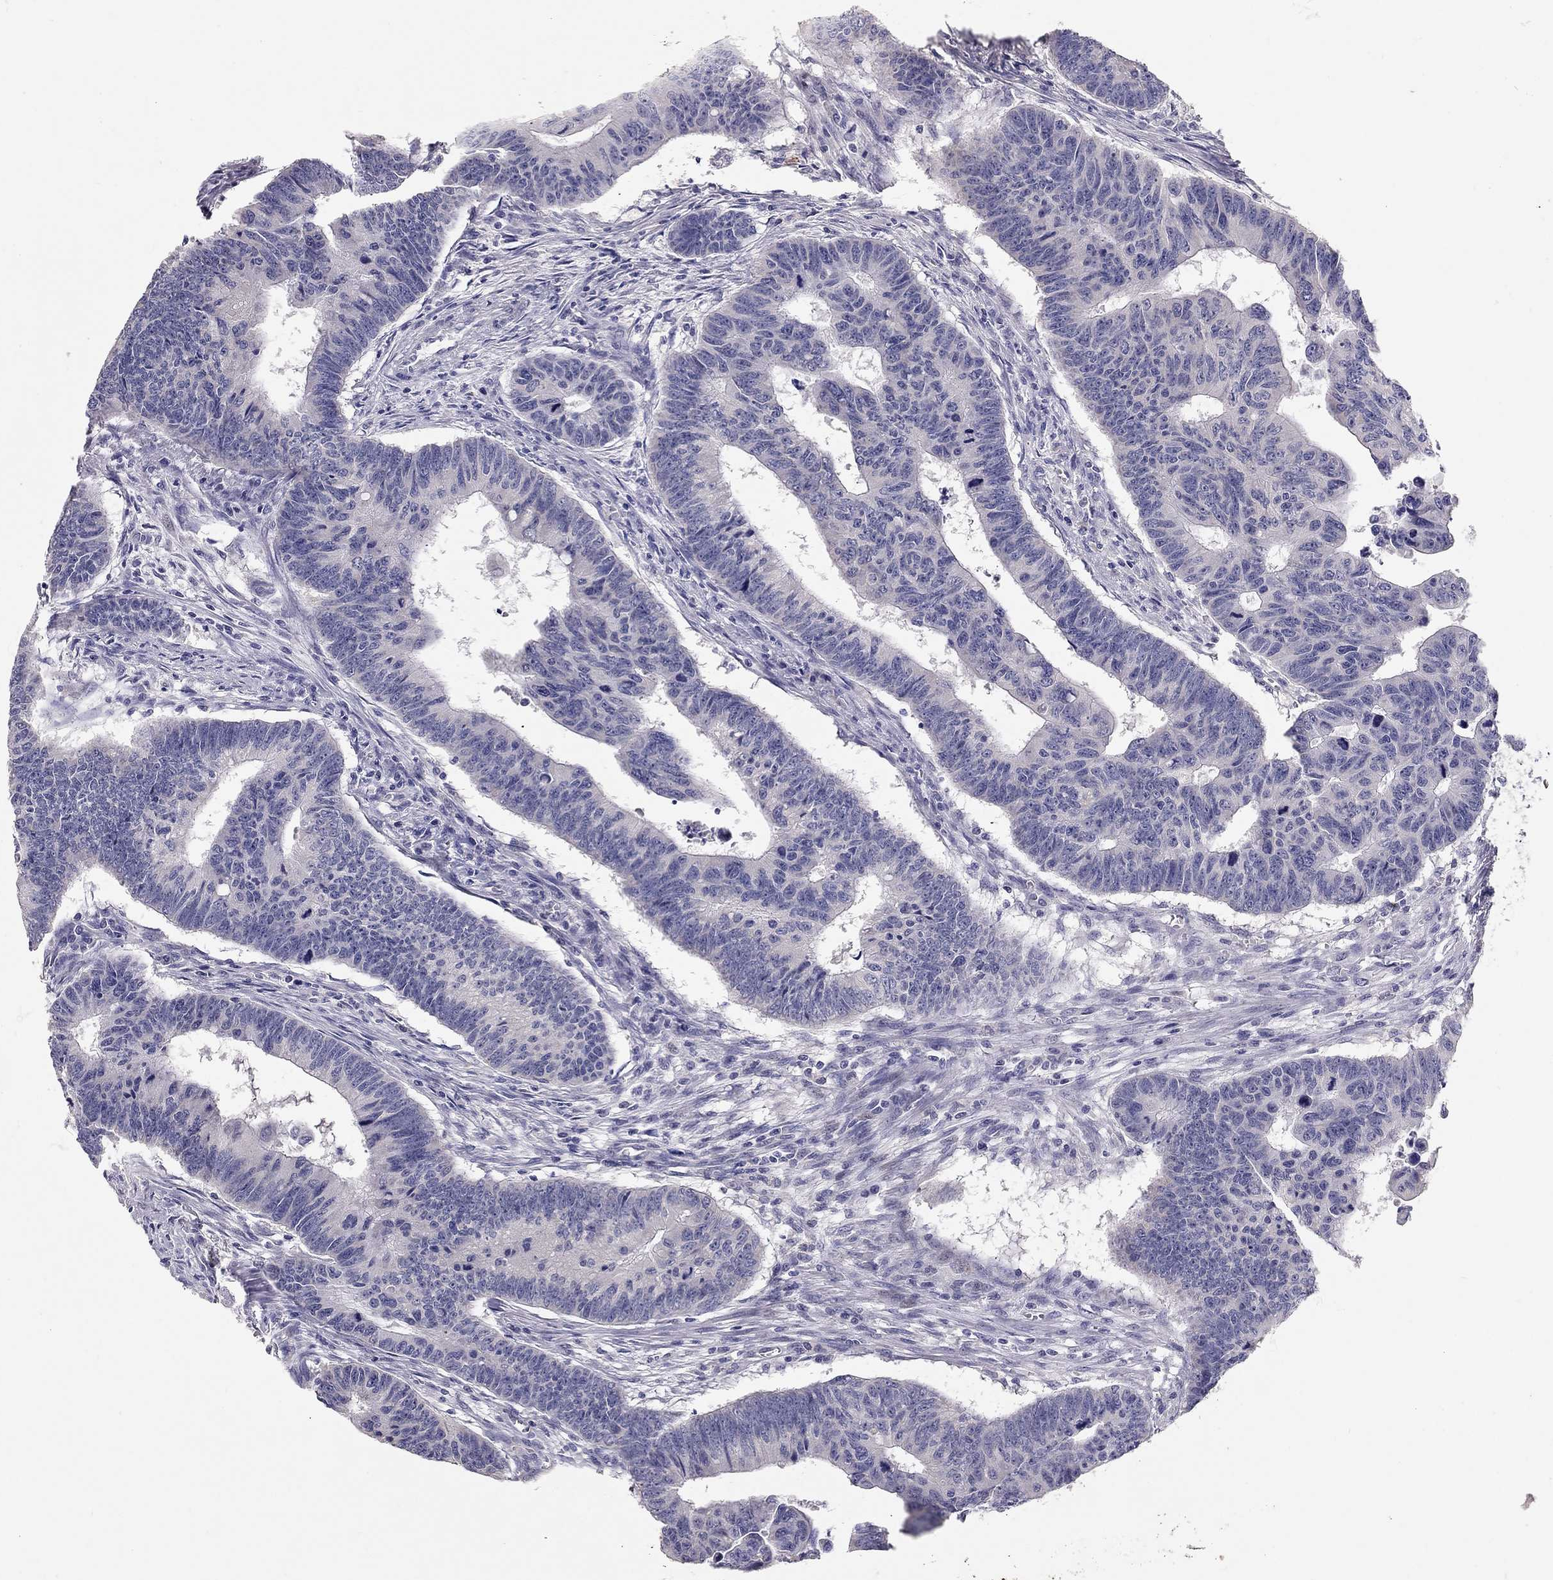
{"staining": {"intensity": "negative", "quantity": "none", "location": "none"}, "tissue": "colorectal cancer", "cell_type": "Tumor cells", "image_type": "cancer", "snomed": [{"axis": "morphology", "description": "Adenocarcinoma, NOS"}, {"axis": "topography", "description": "Appendix"}, {"axis": "topography", "description": "Colon"}, {"axis": "topography", "description": "Cecum"}, {"axis": "topography", "description": "Colon asc"}], "caption": "This is a photomicrograph of immunohistochemistry staining of colorectal cancer (adenocarcinoma), which shows no staining in tumor cells. (DAB (3,3'-diaminobenzidine) immunohistochemistry (IHC) with hematoxylin counter stain).", "gene": "SCARB1", "patient": {"sex": "female", "age": 85}}